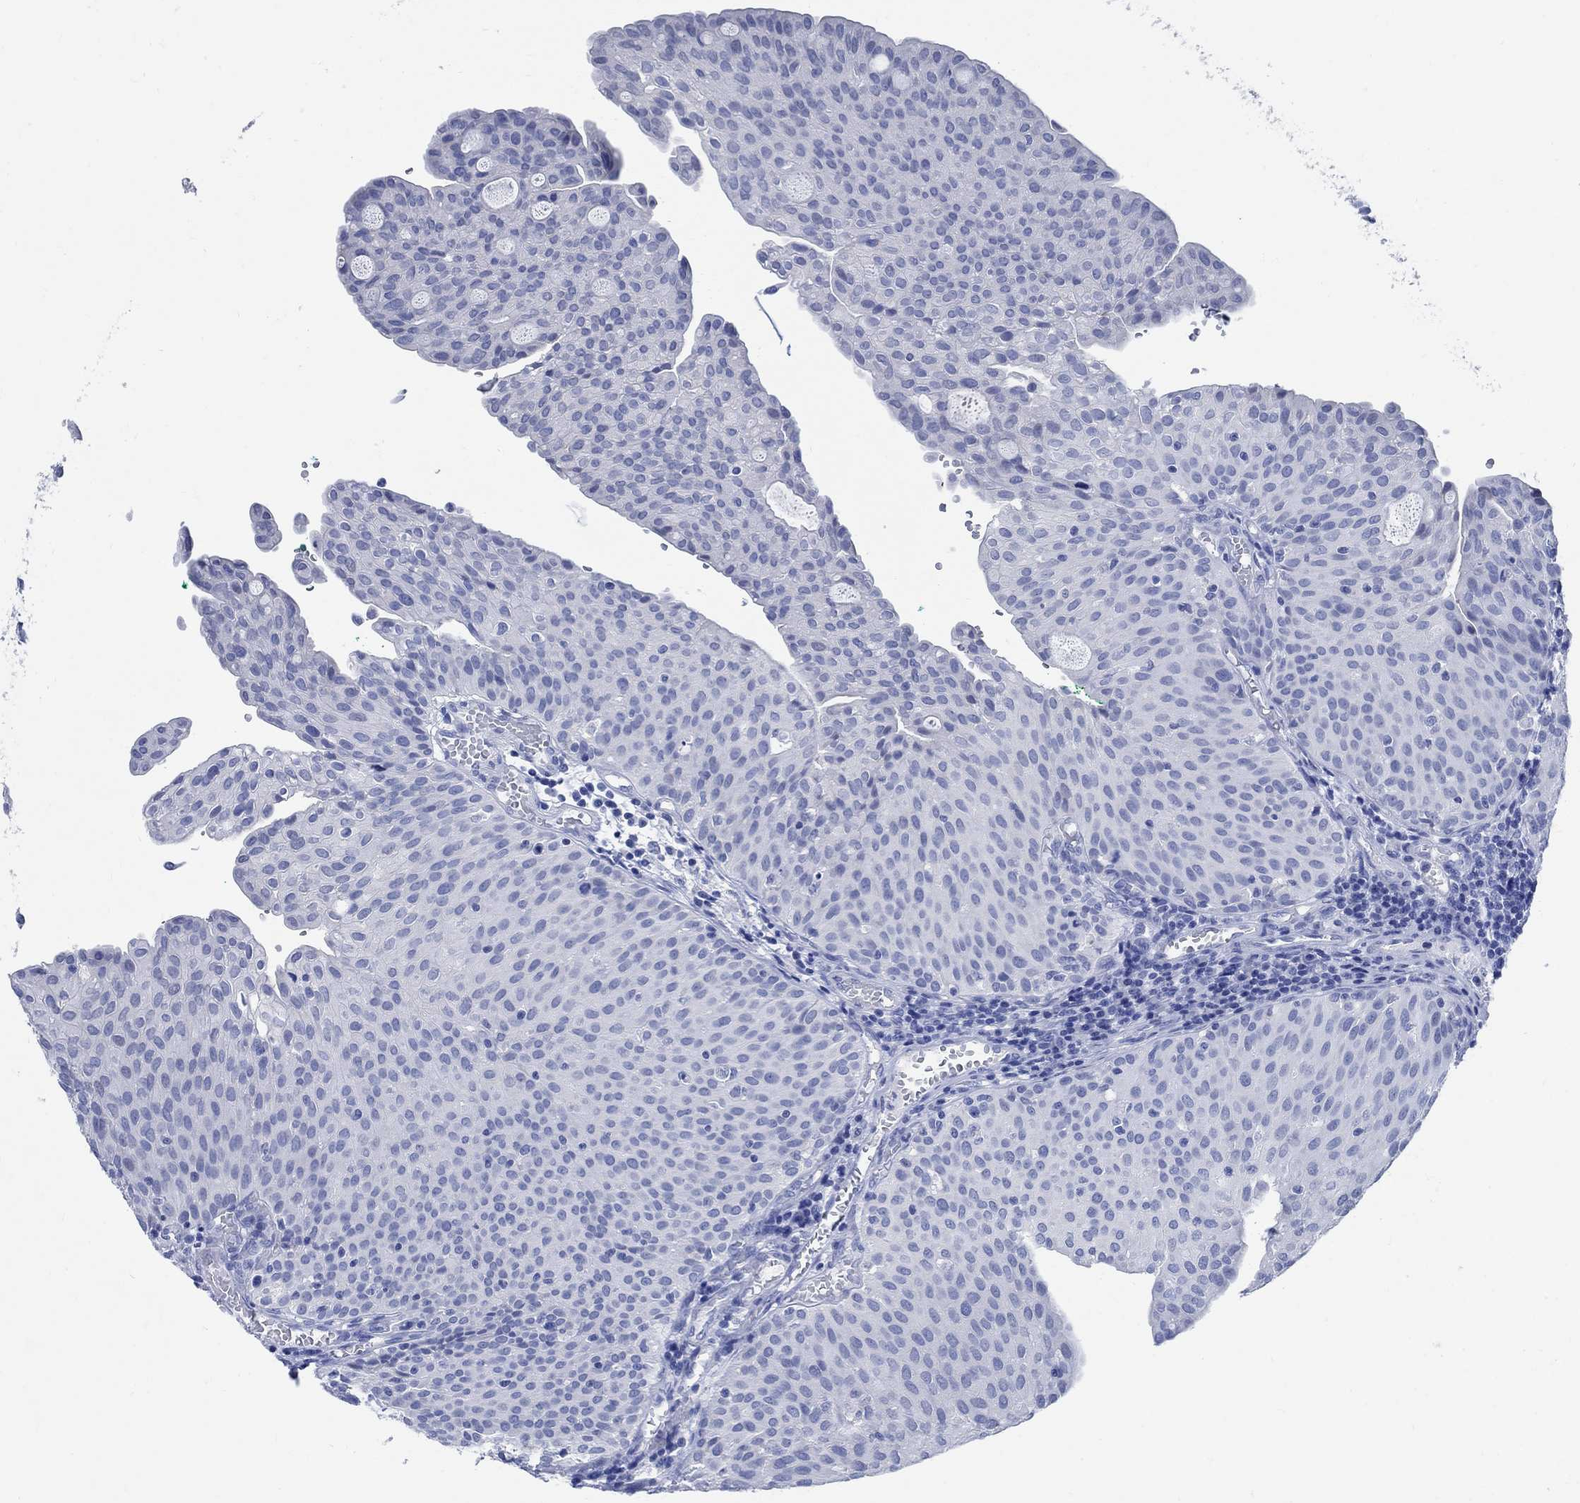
{"staining": {"intensity": "negative", "quantity": "none", "location": "none"}, "tissue": "urothelial cancer", "cell_type": "Tumor cells", "image_type": "cancer", "snomed": [{"axis": "morphology", "description": "Urothelial carcinoma, Low grade"}, {"axis": "topography", "description": "Urinary bladder"}], "caption": "This histopathology image is of urothelial cancer stained with immunohistochemistry to label a protein in brown with the nuclei are counter-stained blue. There is no staining in tumor cells.", "gene": "CAMK2N1", "patient": {"sex": "male", "age": 54}}